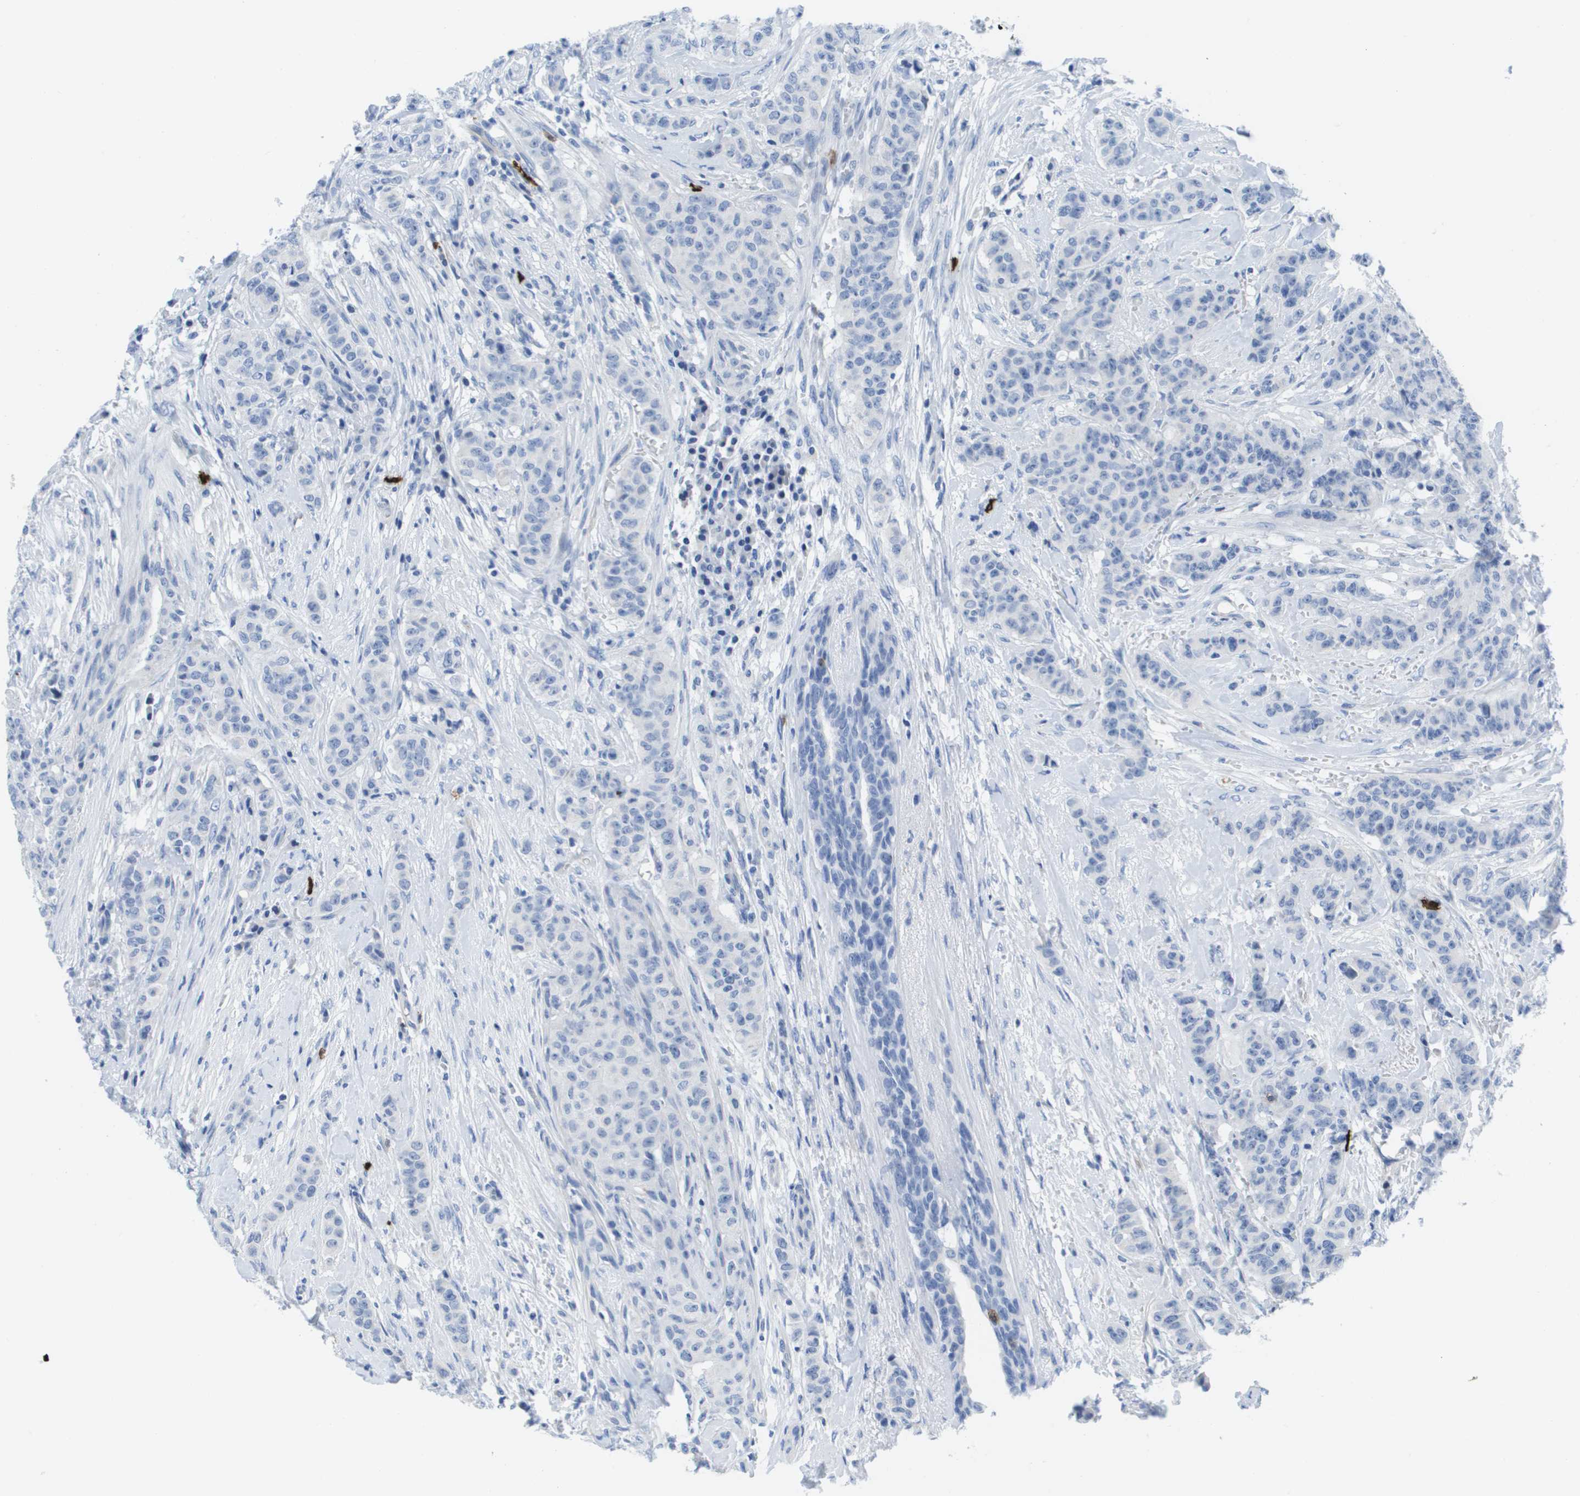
{"staining": {"intensity": "negative", "quantity": "none", "location": "none"}, "tissue": "breast cancer", "cell_type": "Tumor cells", "image_type": "cancer", "snomed": [{"axis": "morphology", "description": "Normal tissue, NOS"}, {"axis": "morphology", "description": "Duct carcinoma"}, {"axis": "topography", "description": "Breast"}], "caption": "Immunohistochemistry of human breast cancer demonstrates no expression in tumor cells.", "gene": "MS4A1", "patient": {"sex": "female", "age": 40}}